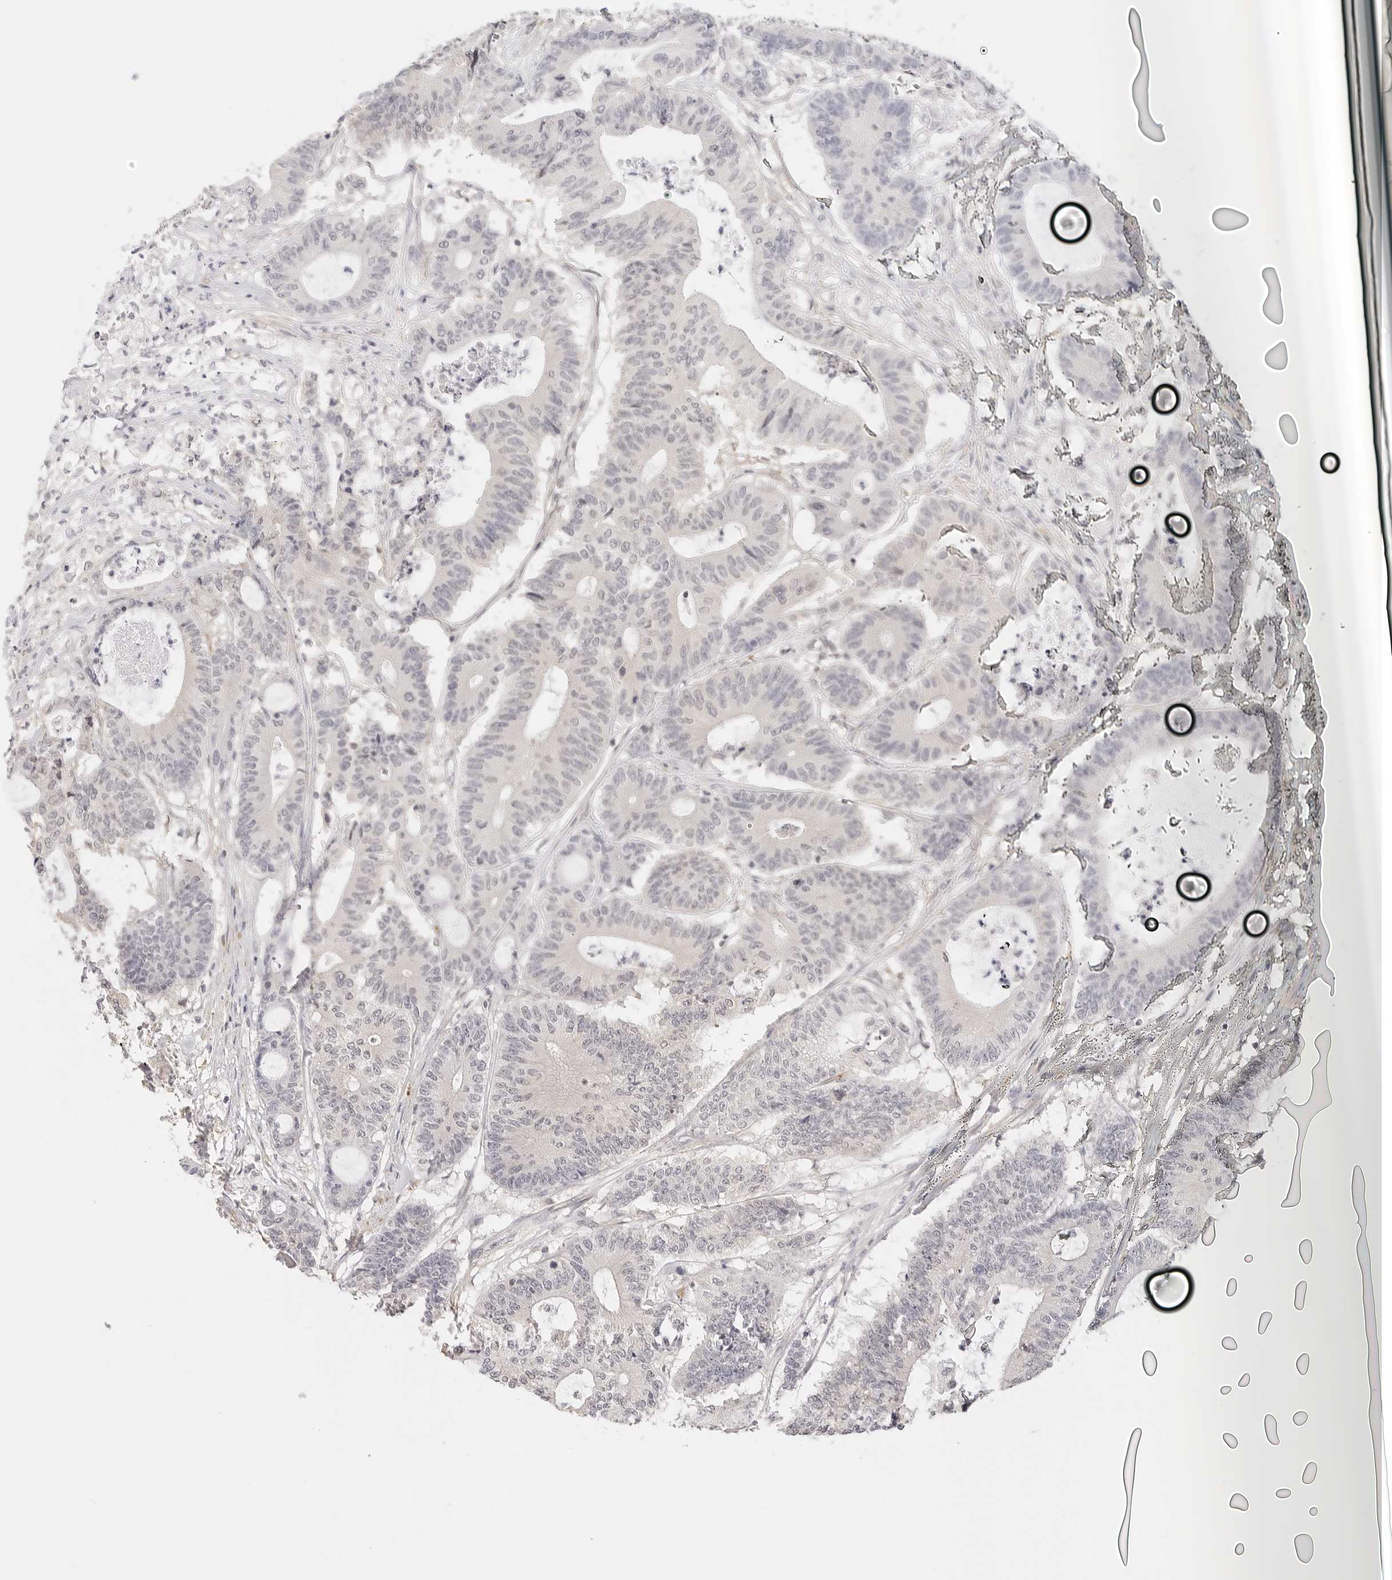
{"staining": {"intensity": "negative", "quantity": "none", "location": "none"}, "tissue": "colorectal cancer", "cell_type": "Tumor cells", "image_type": "cancer", "snomed": [{"axis": "morphology", "description": "Adenocarcinoma, NOS"}, {"axis": "topography", "description": "Colon"}], "caption": "High magnification brightfield microscopy of adenocarcinoma (colorectal) stained with DAB (brown) and counterstained with hematoxylin (blue): tumor cells show no significant staining. (Brightfield microscopy of DAB (3,3'-diaminobenzidine) immunohistochemistry at high magnification).", "gene": "PCDH19", "patient": {"sex": "female", "age": 84}}